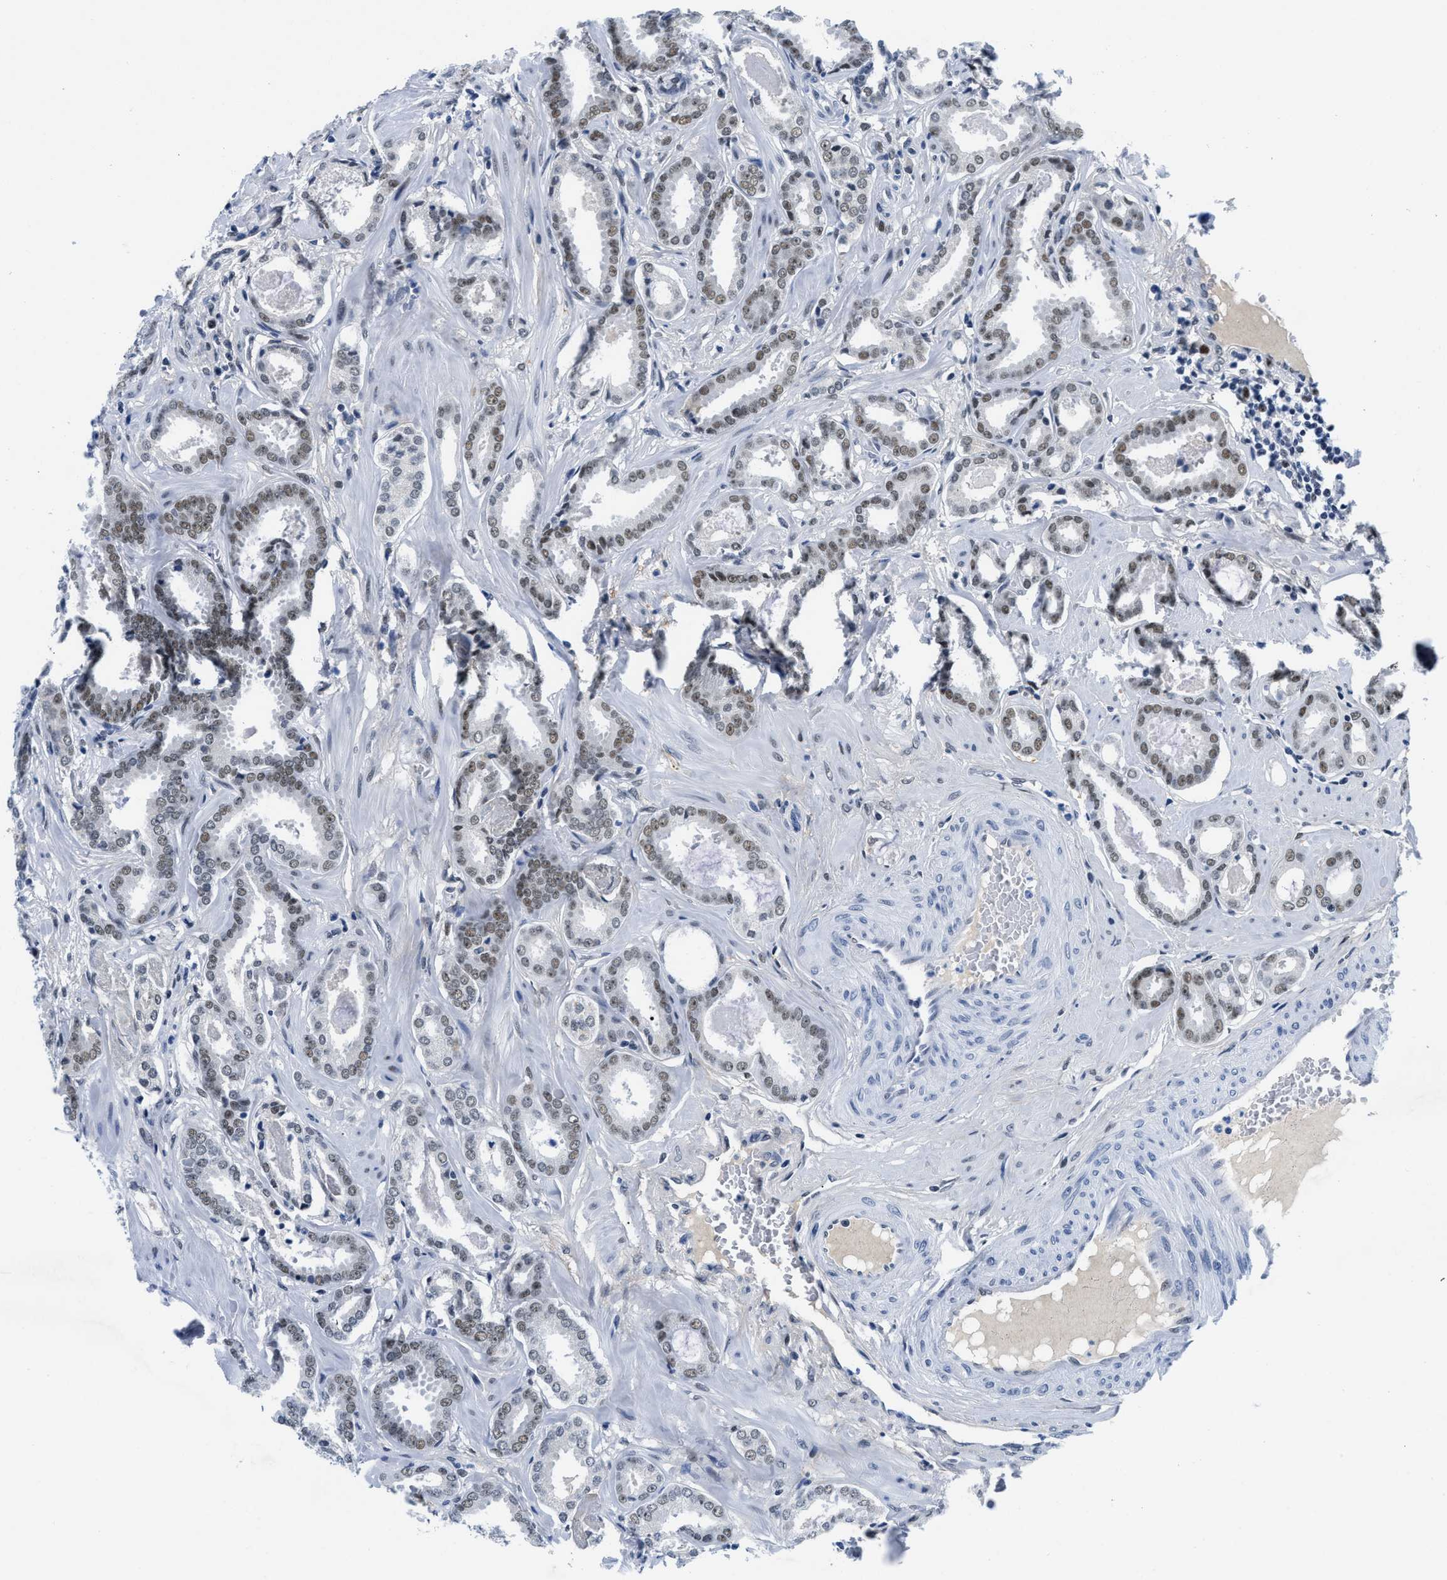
{"staining": {"intensity": "weak", "quantity": ">75%", "location": "nuclear"}, "tissue": "prostate cancer", "cell_type": "Tumor cells", "image_type": "cancer", "snomed": [{"axis": "morphology", "description": "Adenocarcinoma, Low grade"}, {"axis": "topography", "description": "Prostate"}], "caption": "High-magnification brightfield microscopy of prostate cancer stained with DAB (3,3'-diaminobenzidine) (brown) and counterstained with hematoxylin (blue). tumor cells exhibit weak nuclear expression is seen in about>75% of cells. Using DAB (brown) and hematoxylin (blue) stains, captured at high magnification using brightfield microscopy.", "gene": "SMARCAD1", "patient": {"sex": "male", "age": 53}}